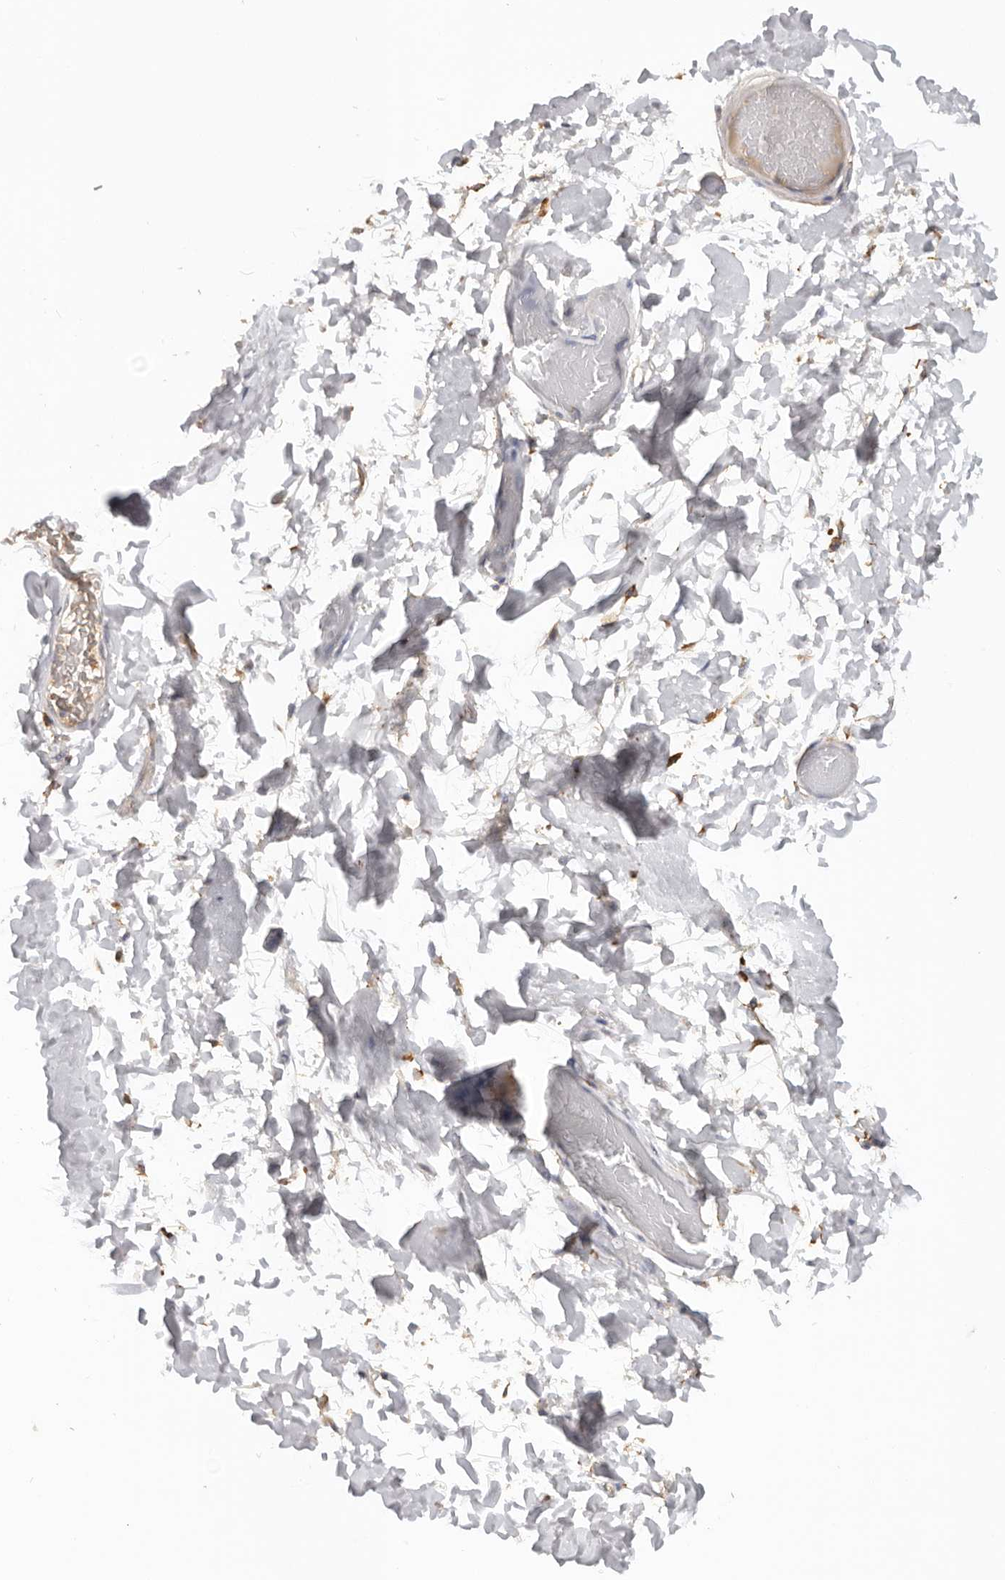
{"staining": {"intensity": "negative", "quantity": "none", "location": "none"}, "tissue": "adipose tissue", "cell_type": "Adipocytes", "image_type": "normal", "snomed": [{"axis": "morphology", "description": "Normal tissue, NOS"}, {"axis": "topography", "description": "Adipose tissue"}, {"axis": "topography", "description": "Vascular tissue"}, {"axis": "topography", "description": "Peripheral nerve tissue"}], "caption": "IHC of unremarkable human adipose tissue shows no positivity in adipocytes. (Stains: DAB immunohistochemistry (IHC) with hematoxylin counter stain, Microscopy: brightfield microscopy at high magnification).", "gene": "TFRC", "patient": {"sex": "male", "age": 25}}